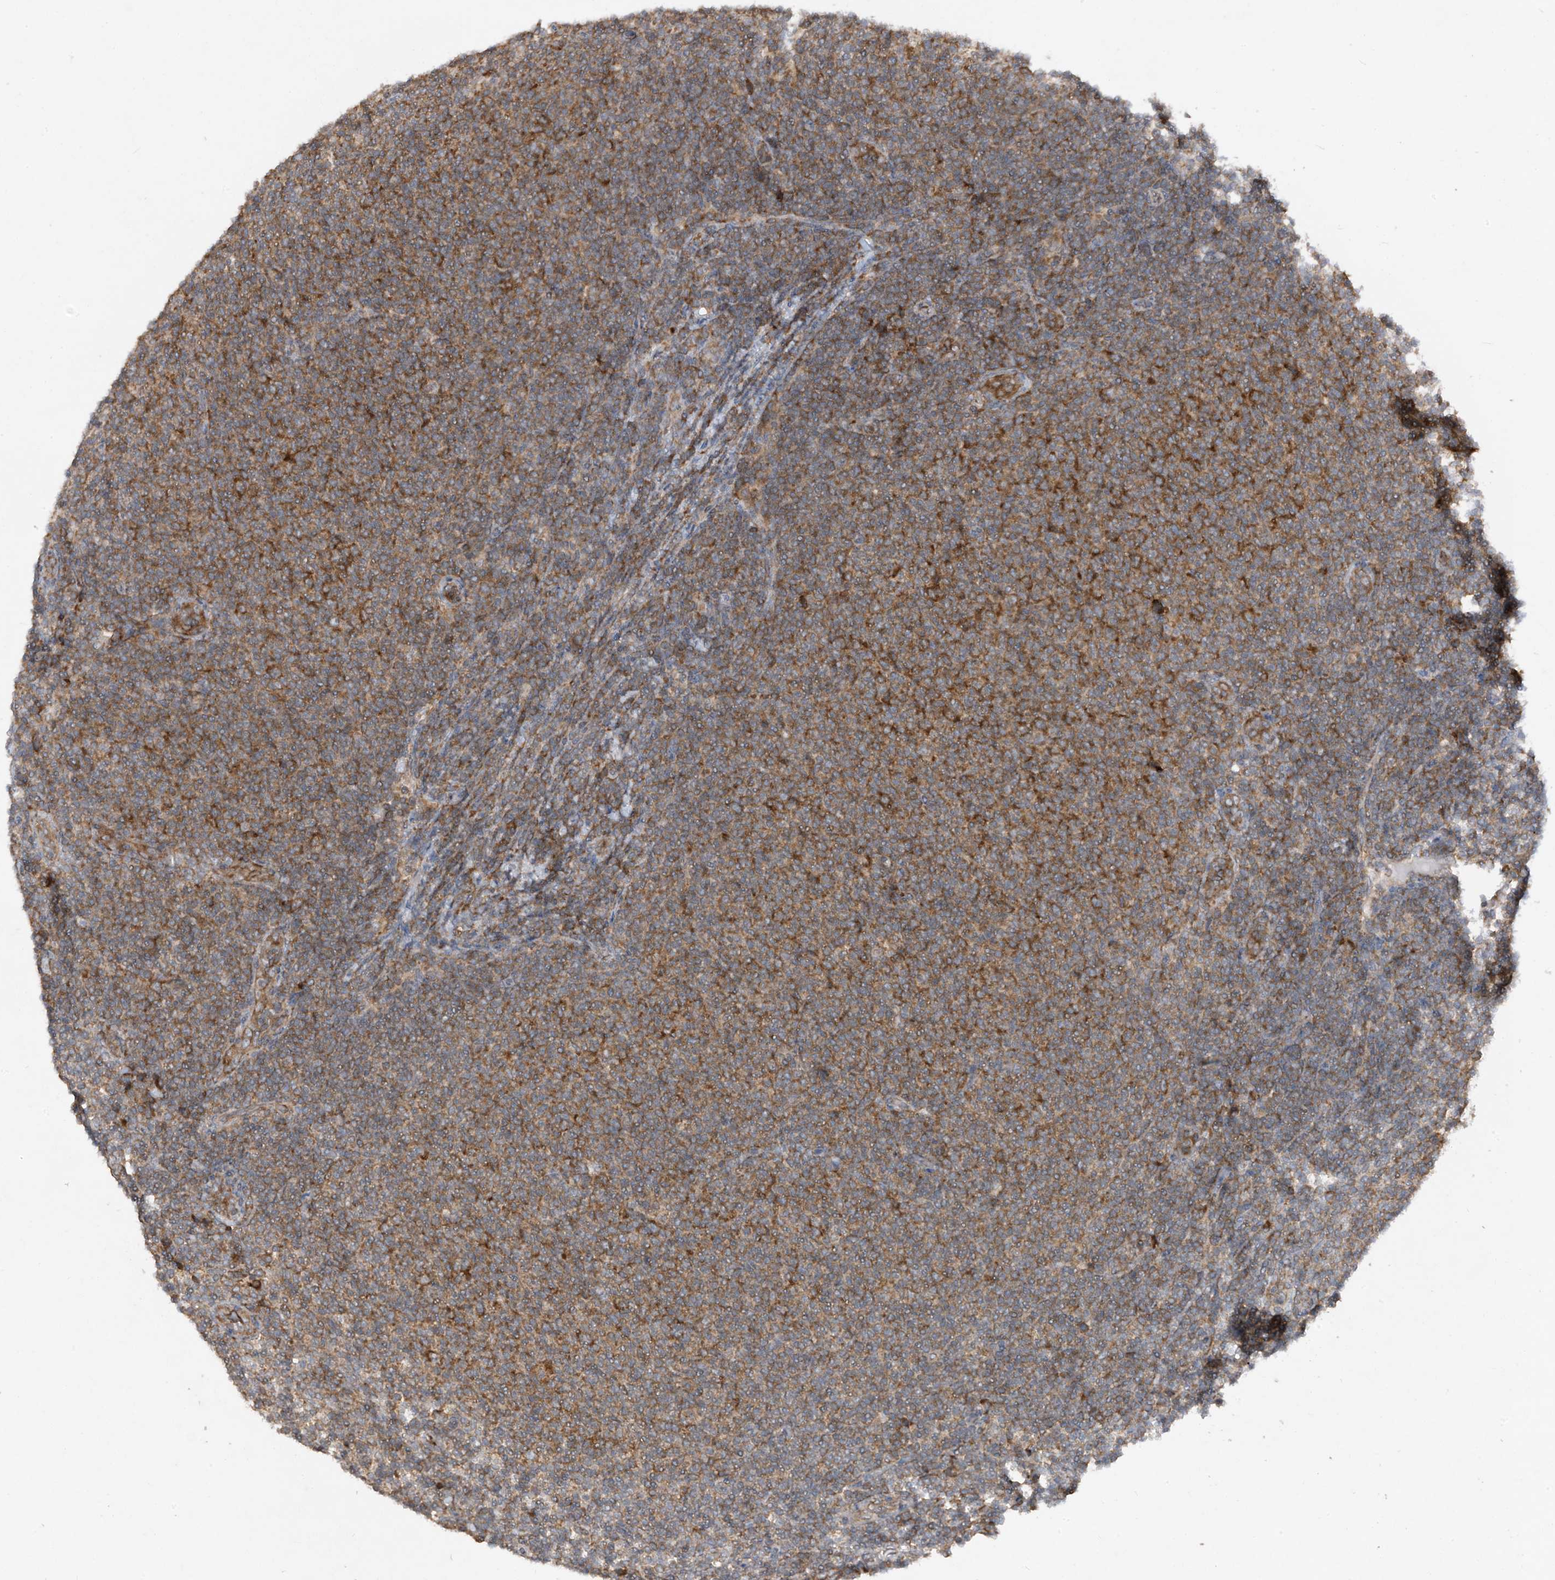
{"staining": {"intensity": "moderate", "quantity": ">75%", "location": "cytoplasmic/membranous"}, "tissue": "lymphoma", "cell_type": "Tumor cells", "image_type": "cancer", "snomed": [{"axis": "morphology", "description": "Malignant lymphoma, non-Hodgkin's type, Low grade"}, {"axis": "topography", "description": "Lymph node"}], "caption": "Tumor cells show moderate cytoplasmic/membranous expression in about >75% of cells in lymphoma.", "gene": "RPL34", "patient": {"sex": "male", "age": 66}}